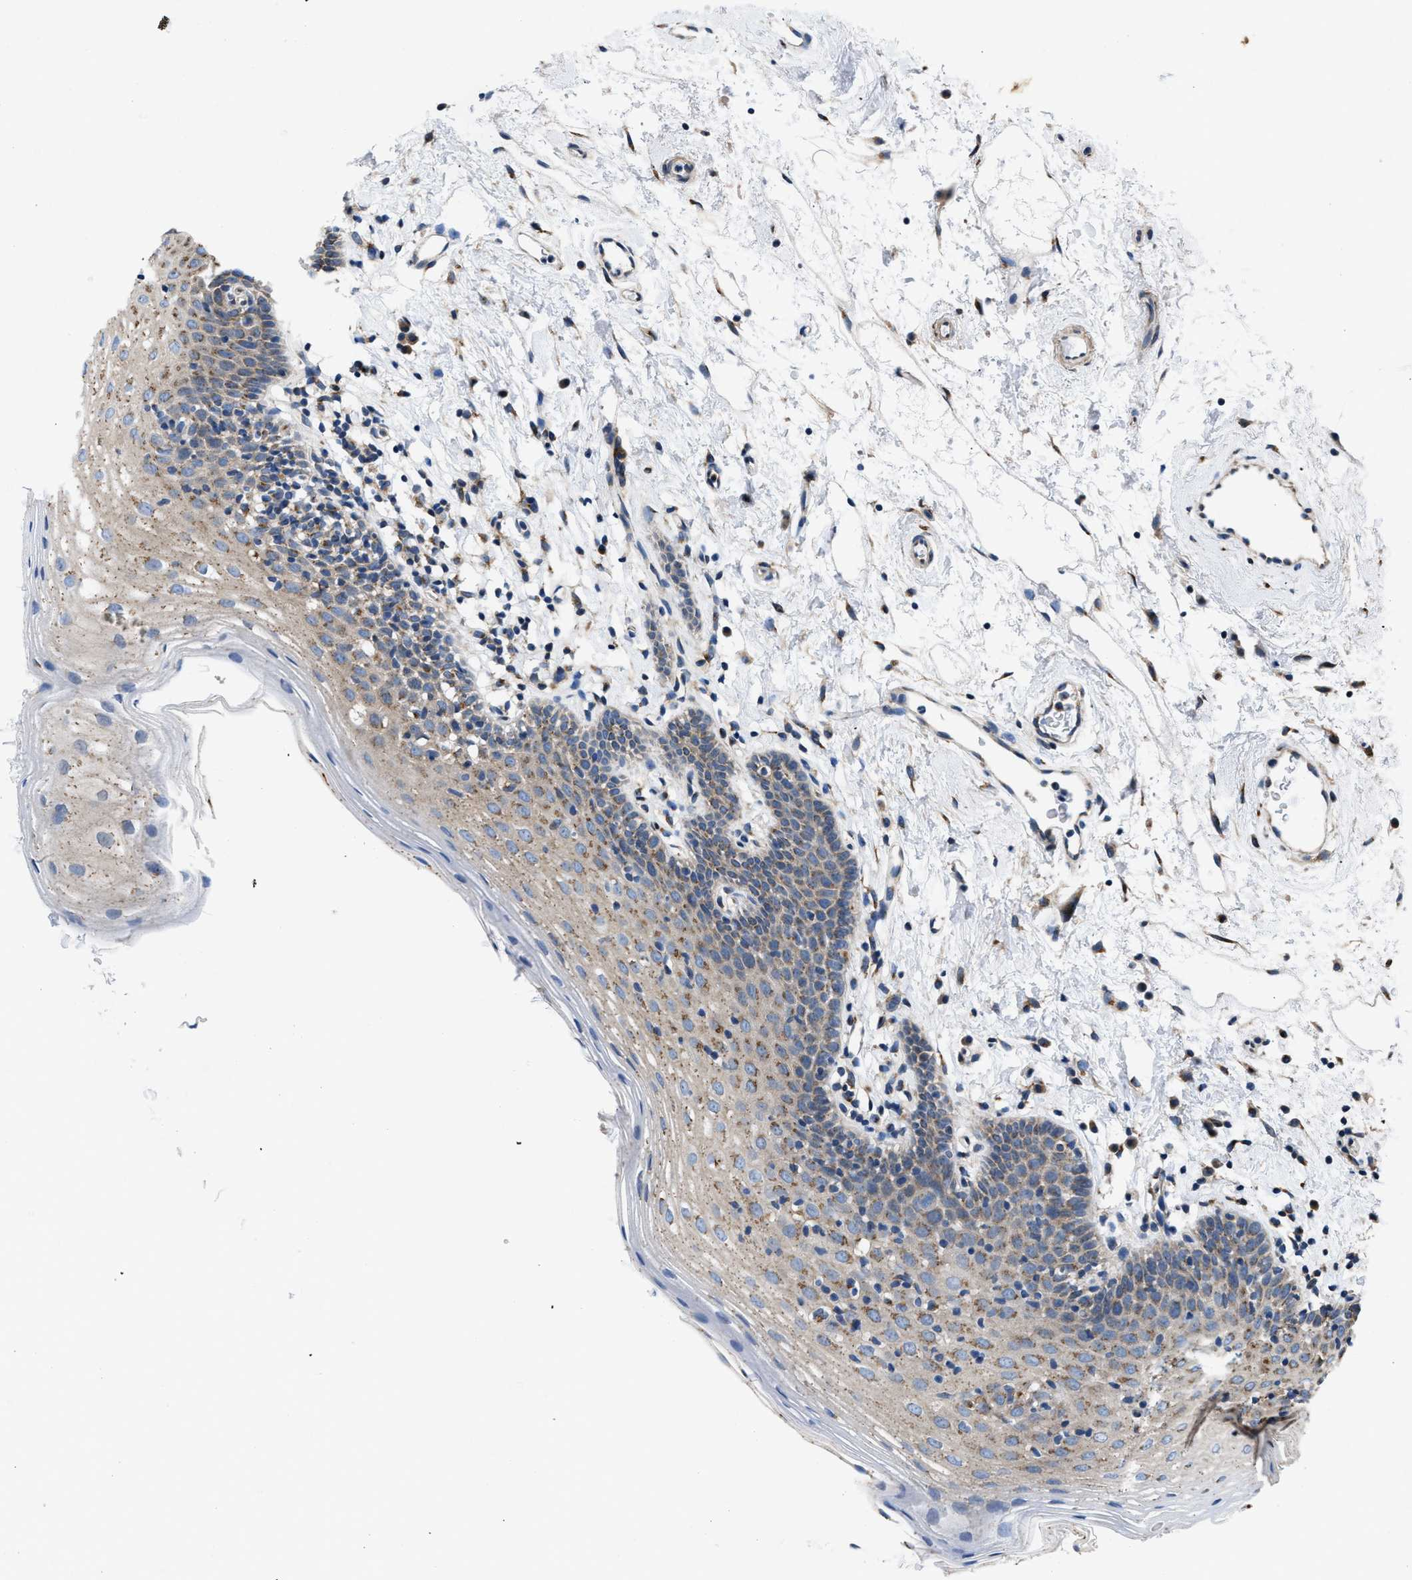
{"staining": {"intensity": "moderate", "quantity": "<25%", "location": "cytoplasmic/membranous"}, "tissue": "oral mucosa", "cell_type": "Squamous epithelial cells", "image_type": "normal", "snomed": [{"axis": "morphology", "description": "Normal tissue, NOS"}, {"axis": "topography", "description": "Oral tissue"}], "caption": "A low amount of moderate cytoplasmic/membranous staining is present in approximately <25% of squamous epithelial cells in normal oral mucosa. The staining was performed using DAB to visualize the protein expression in brown, while the nuclei were stained in blue with hematoxylin (Magnification: 20x).", "gene": "CEP128", "patient": {"sex": "male", "age": 66}}